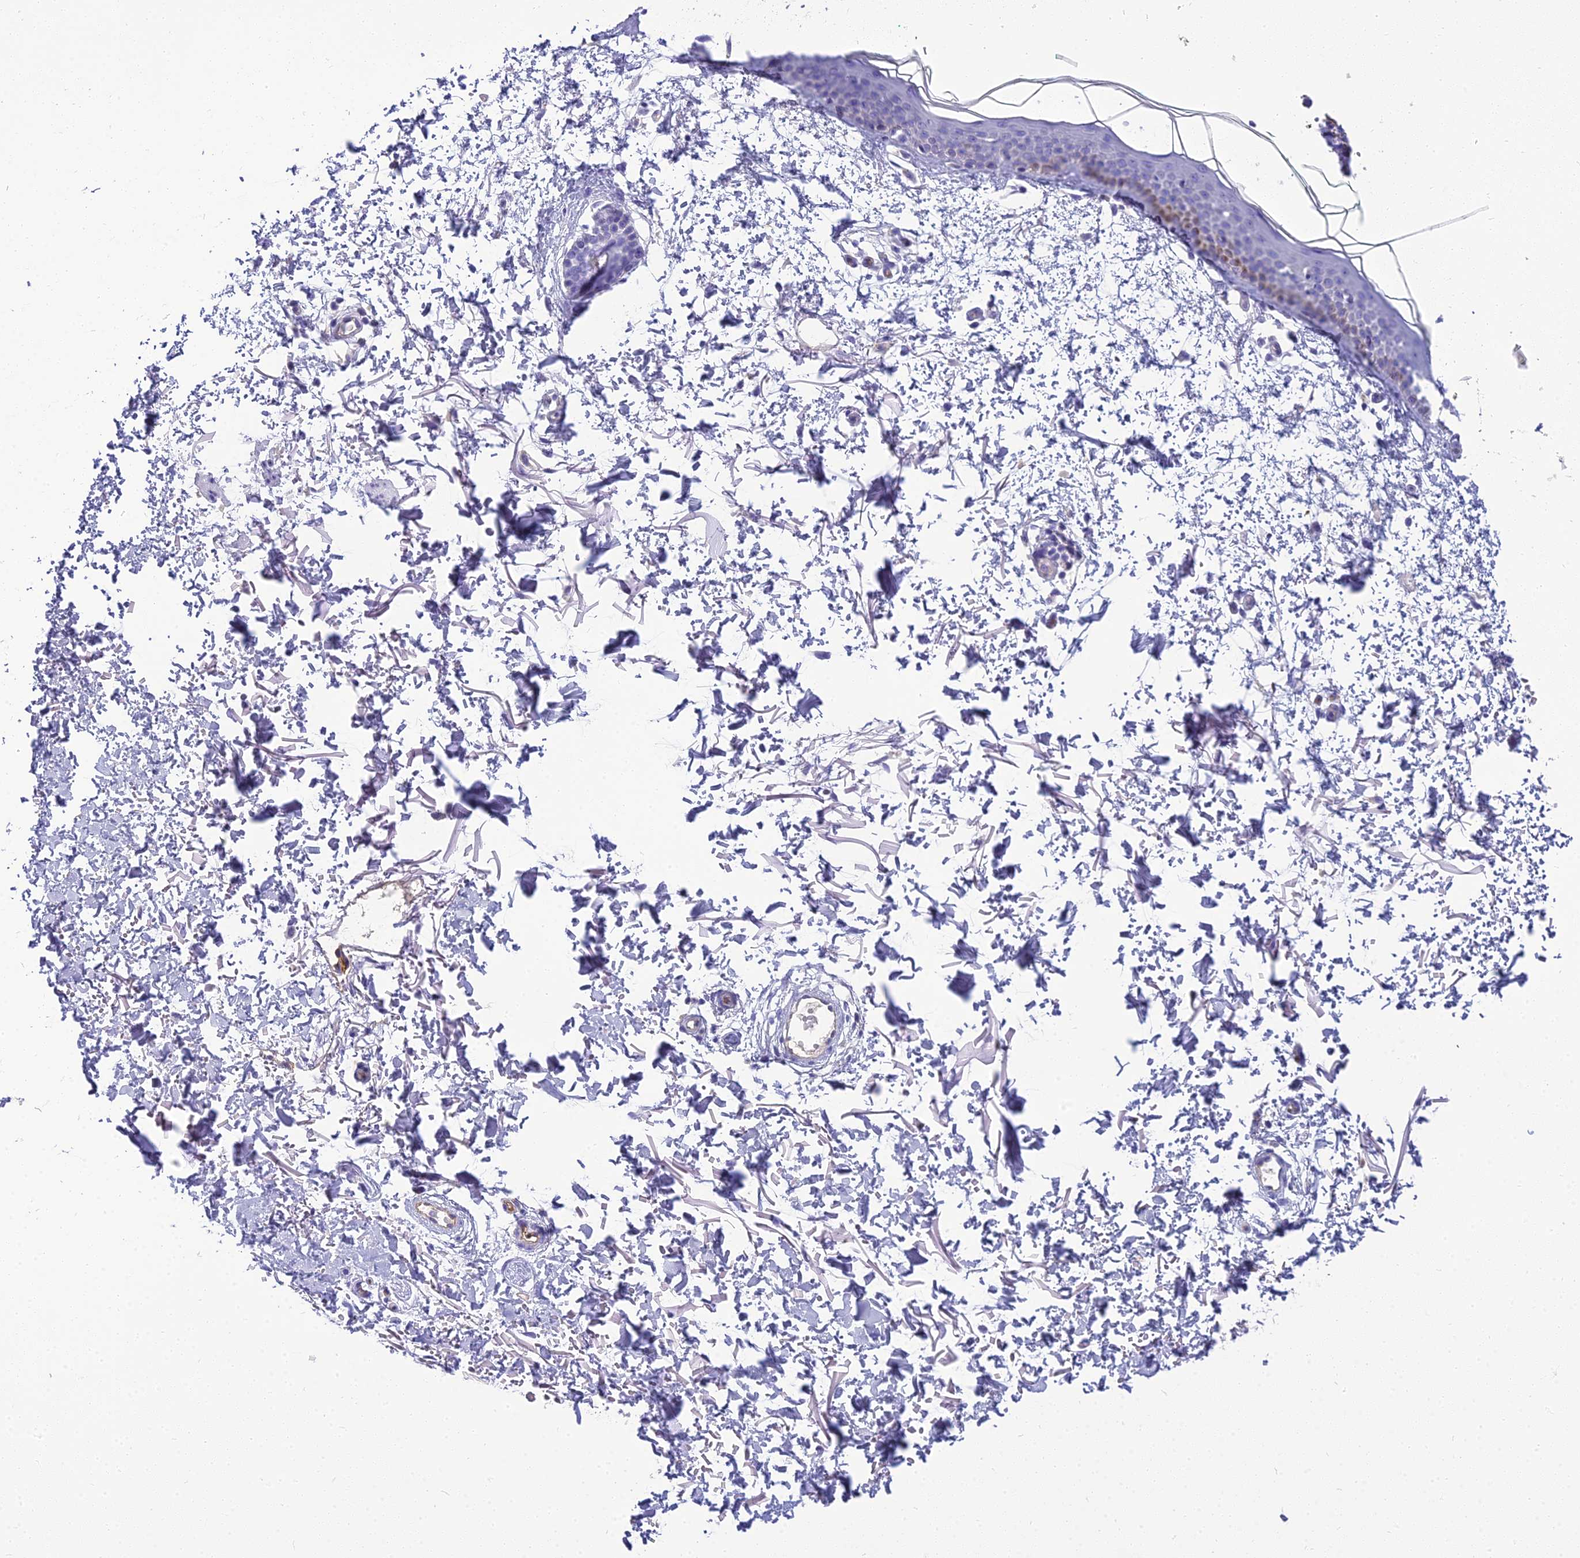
{"staining": {"intensity": "negative", "quantity": "none", "location": "none"}, "tissue": "skin", "cell_type": "Fibroblasts", "image_type": "normal", "snomed": [{"axis": "morphology", "description": "Normal tissue, NOS"}, {"axis": "topography", "description": "Skin"}], "caption": "Immunohistochemistry image of benign human skin stained for a protein (brown), which exhibits no positivity in fibroblasts. Brightfield microscopy of immunohistochemistry (IHC) stained with DAB (3,3'-diaminobenzidine) (brown) and hematoxylin (blue), captured at high magnification.", "gene": "NINJ1", "patient": {"sex": "male", "age": 66}}